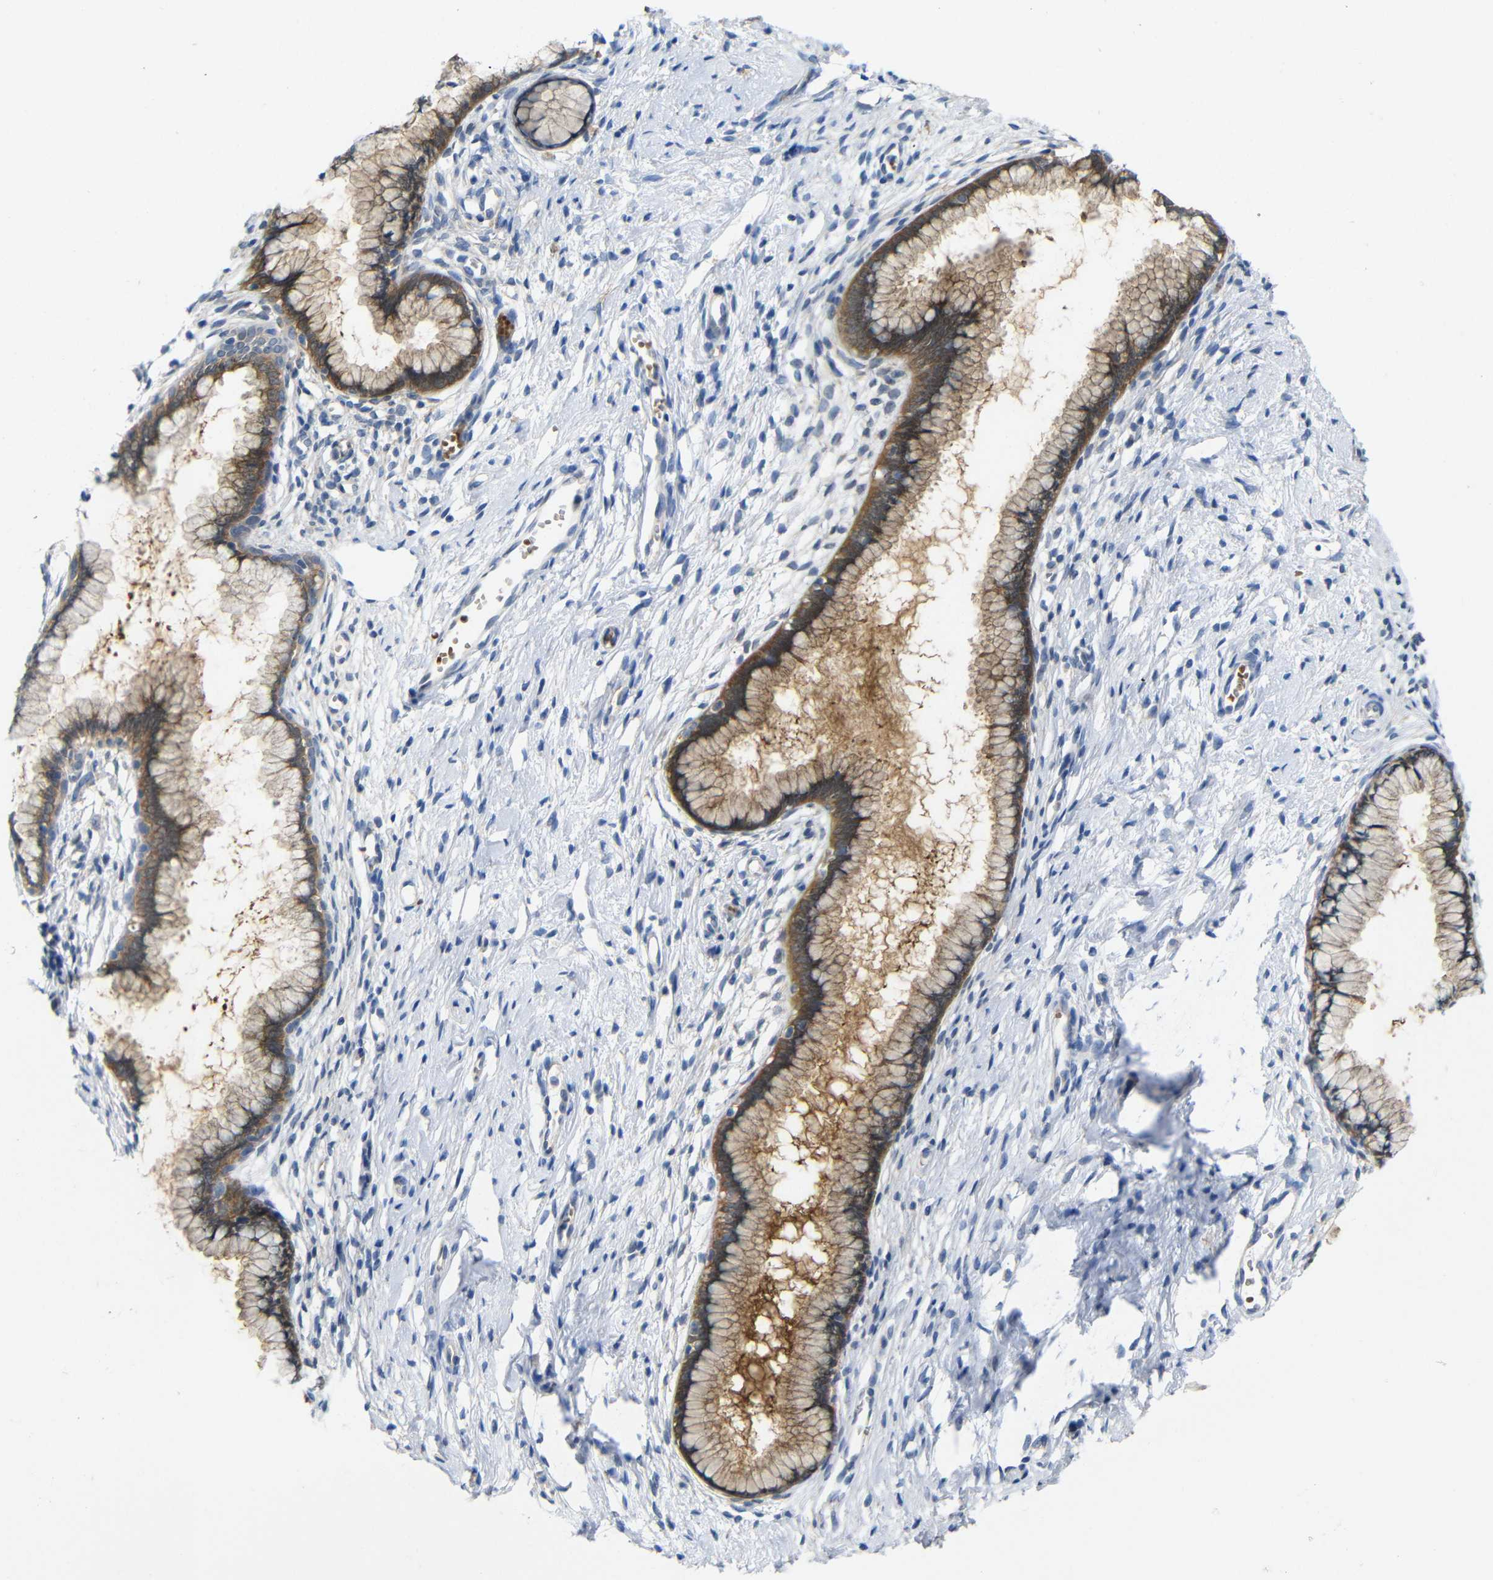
{"staining": {"intensity": "moderate", "quantity": ">75%", "location": "cytoplasmic/membranous"}, "tissue": "cervix", "cell_type": "Glandular cells", "image_type": "normal", "snomed": [{"axis": "morphology", "description": "Normal tissue, NOS"}, {"axis": "topography", "description": "Cervix"}], "caption": "Immunohistochemical staining of unremarkable human cervix demonstrates >75% levels of moderate cytoplasmic/membranous protein expression in about >75% of glandular cells. (DAB IHC, brown staining for protein, blue staining for nuclei).", "gene": "TBC1D32", "patient": {"sex": "female", "age": 65}}